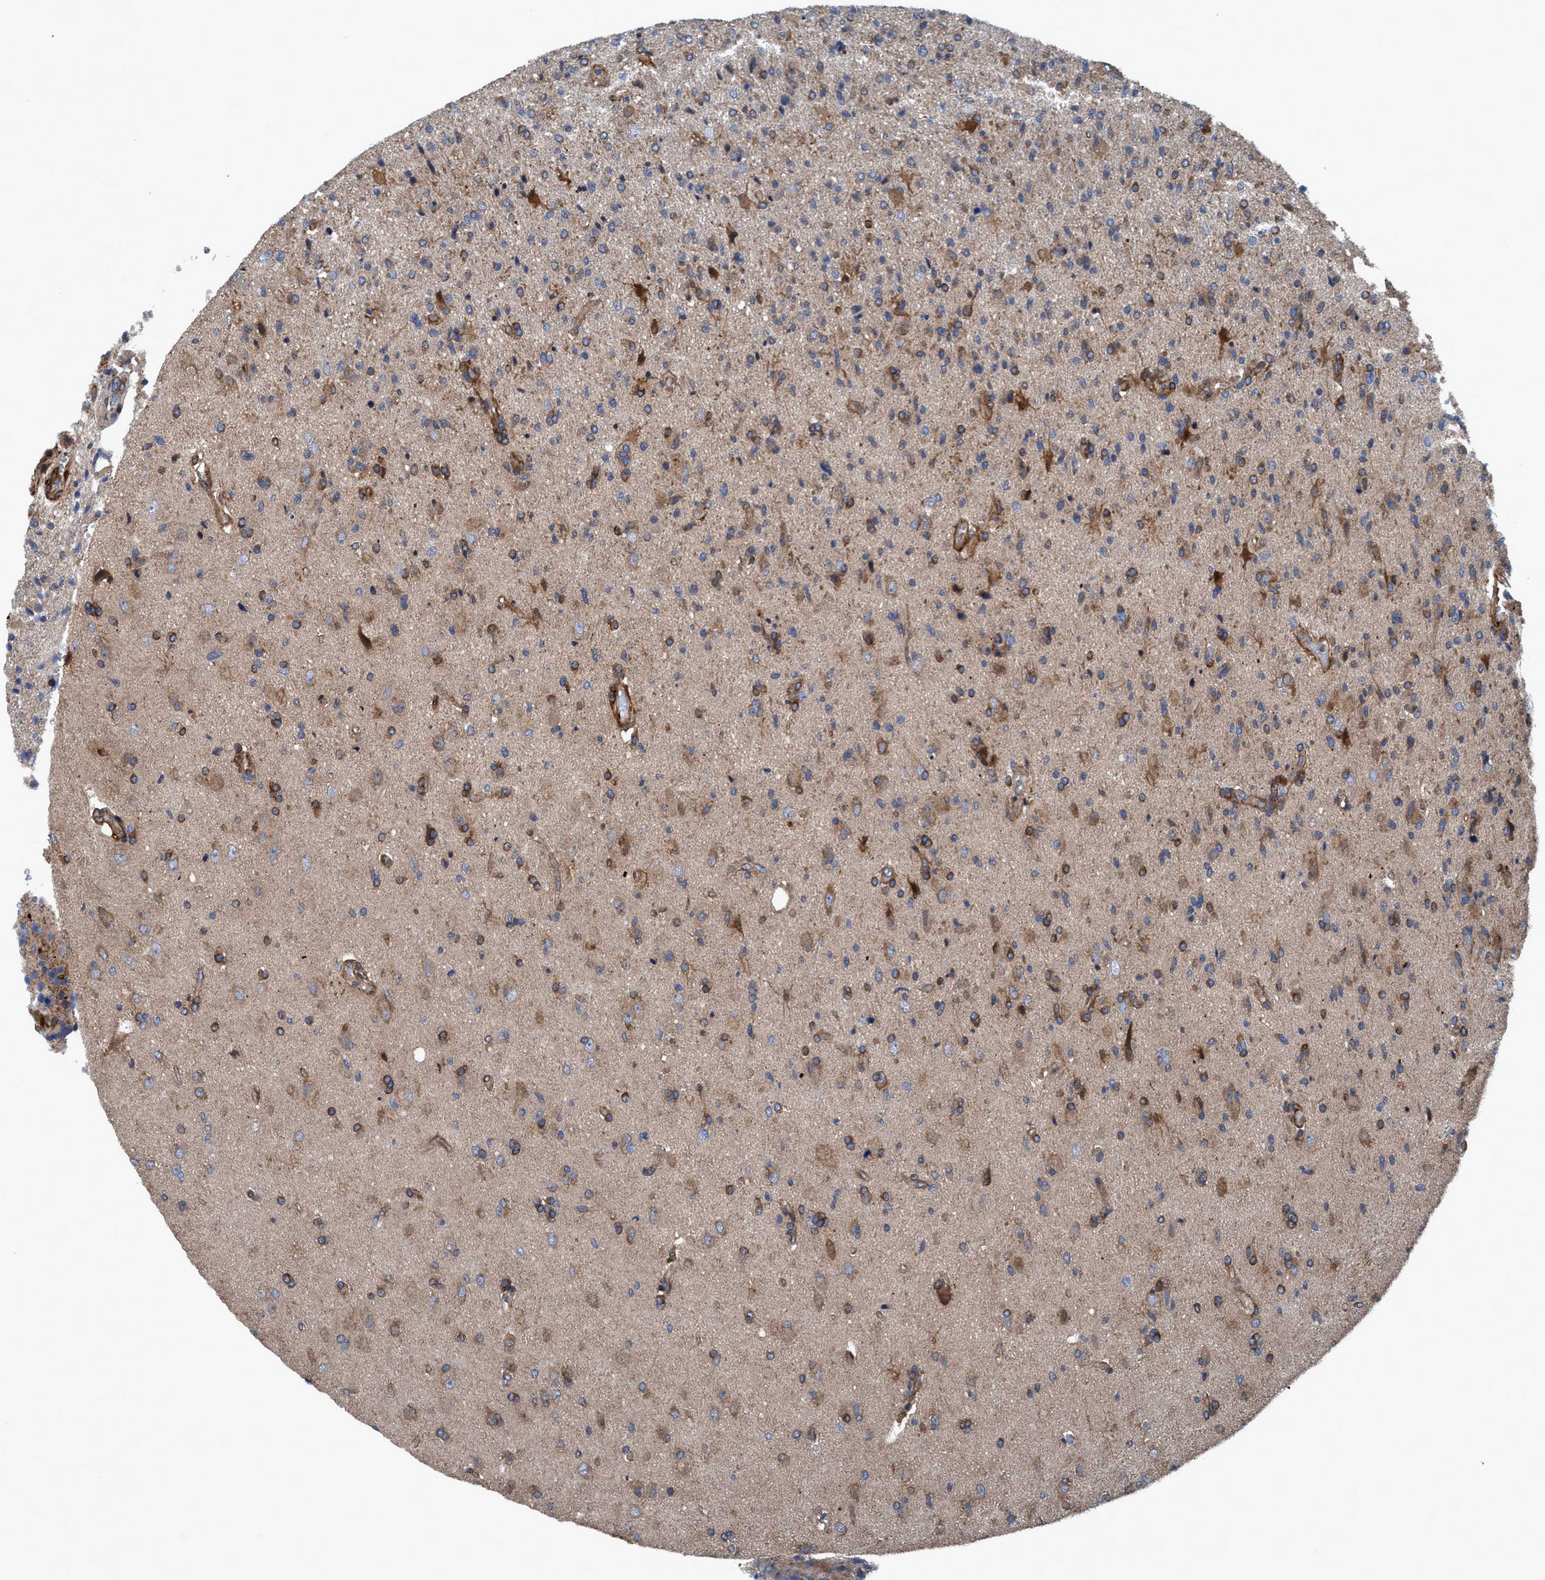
{"staining": {"intensity": "moderate", "quantity": ">75%", "location": "cytoplasmic/membranous"}, "tissue": "glioma", "cell_type": "Tumor cells", "image_type": "cancer", "snomed": [{"axis": "morphology", "description": "Glioma, malignant, High grade"}, {"axis": "topography", "description": "Brain"}], "caption": "Immunohistochemistry (DAB (3,3'-diaminobenzidine)) staining of glioma displays moderate cytoplasmic/membranous protein expression in about >75% of tumor cells.", "gene": "NMT1", "patient": {"sex": "male", "age": 72}}